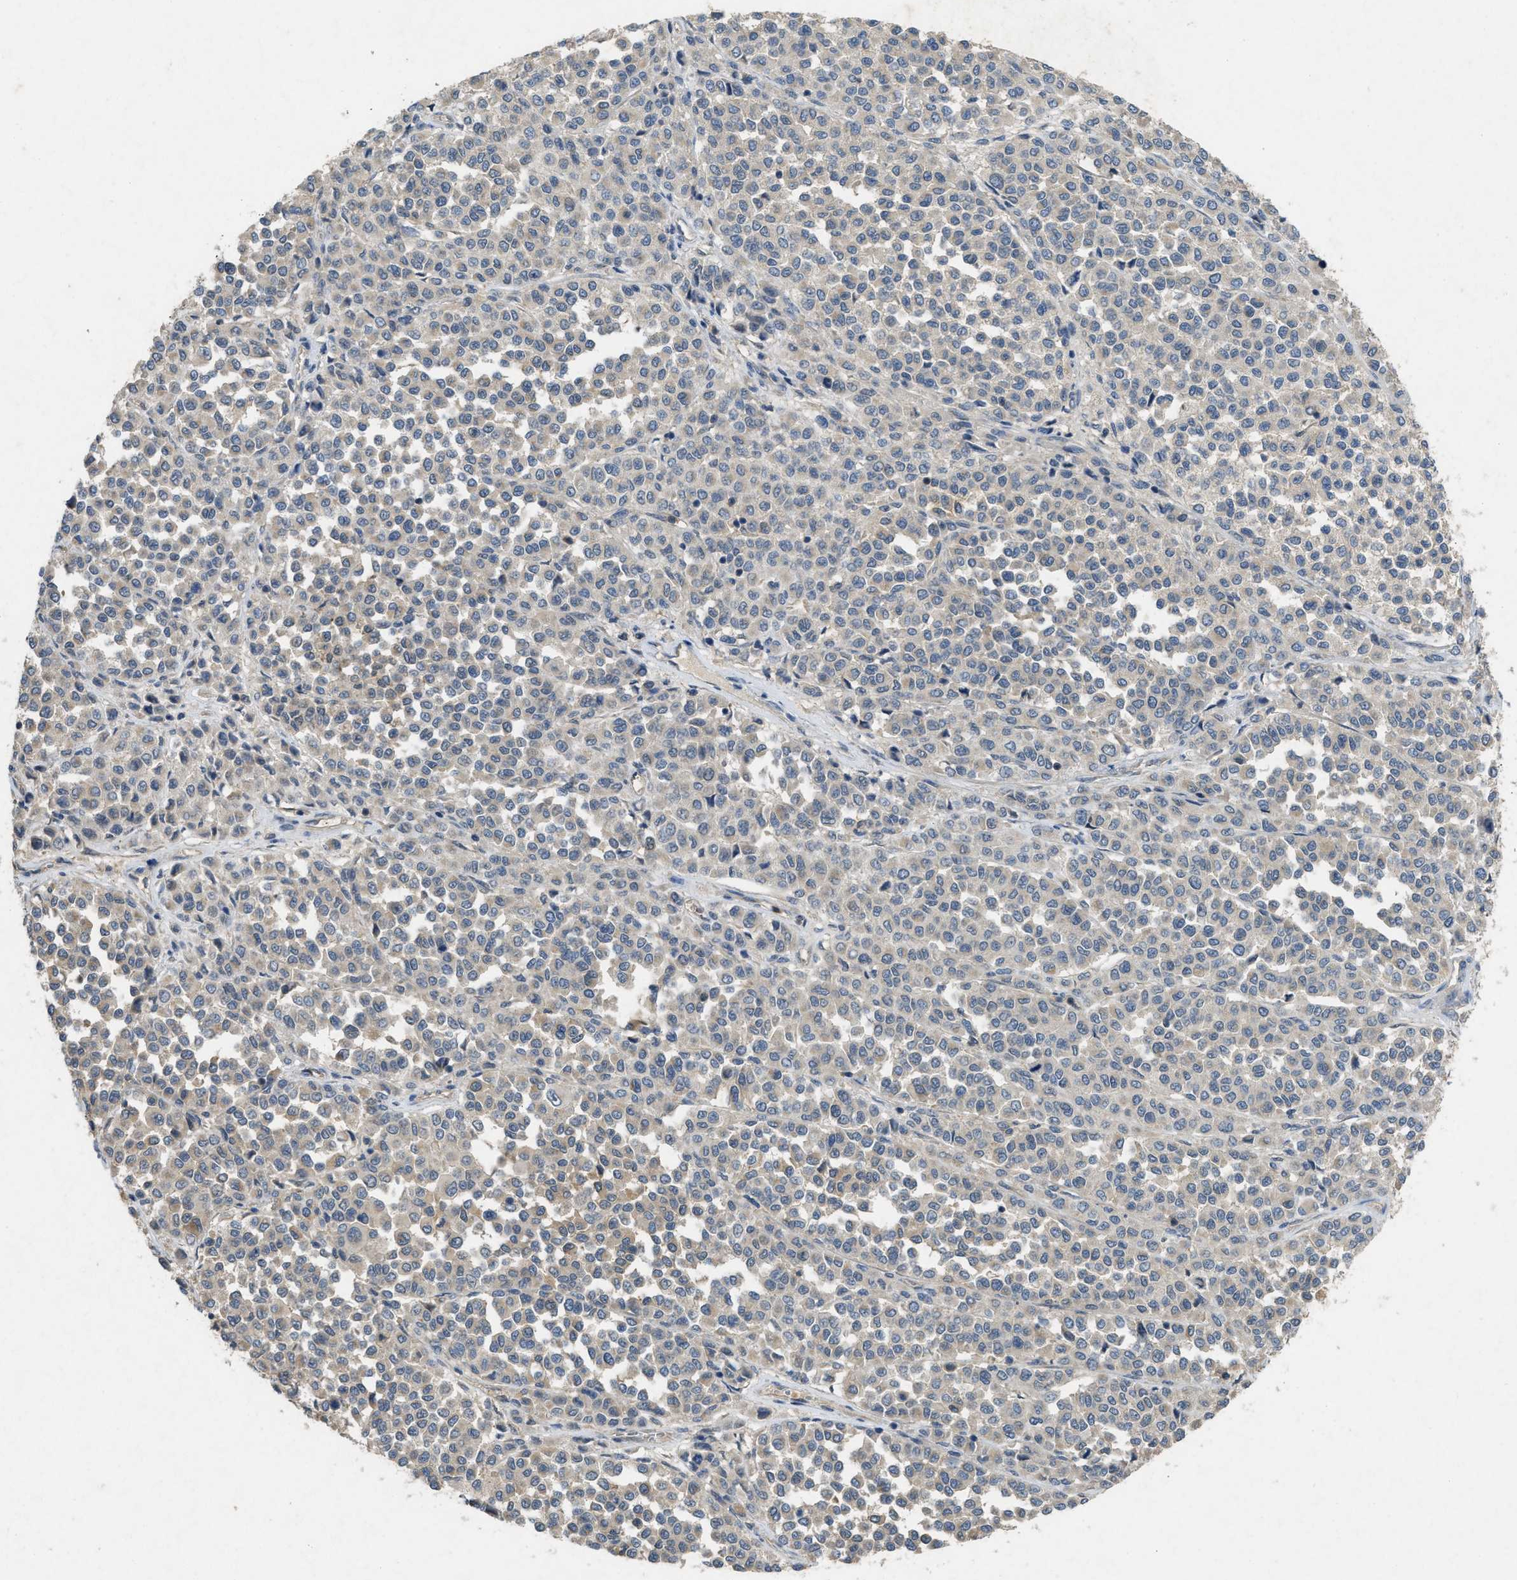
{"staining": {"intensity": "negative", "quantity": "none", "location": "none"}, "tissue": "melanoma", "cell_type": "Tumor cells", "image_type": "cancer", "snomed": [{"axis": "morphology", "description": "Malignant melanoma, Metastatic site"}, {"axis": "topography", "description": "Pancreas"}], "caption": "Immunohistochemistry (IHC) of human melanoma demonstrates no positivity in tumor cells. The staining is performed using DAB (3,3'-diaminobenzidine) brown chromogen with nuclei counter-stained in using hematoxylin.", "gene": "PPP3CA", "patient": {"sex": "female", "age": 30}}